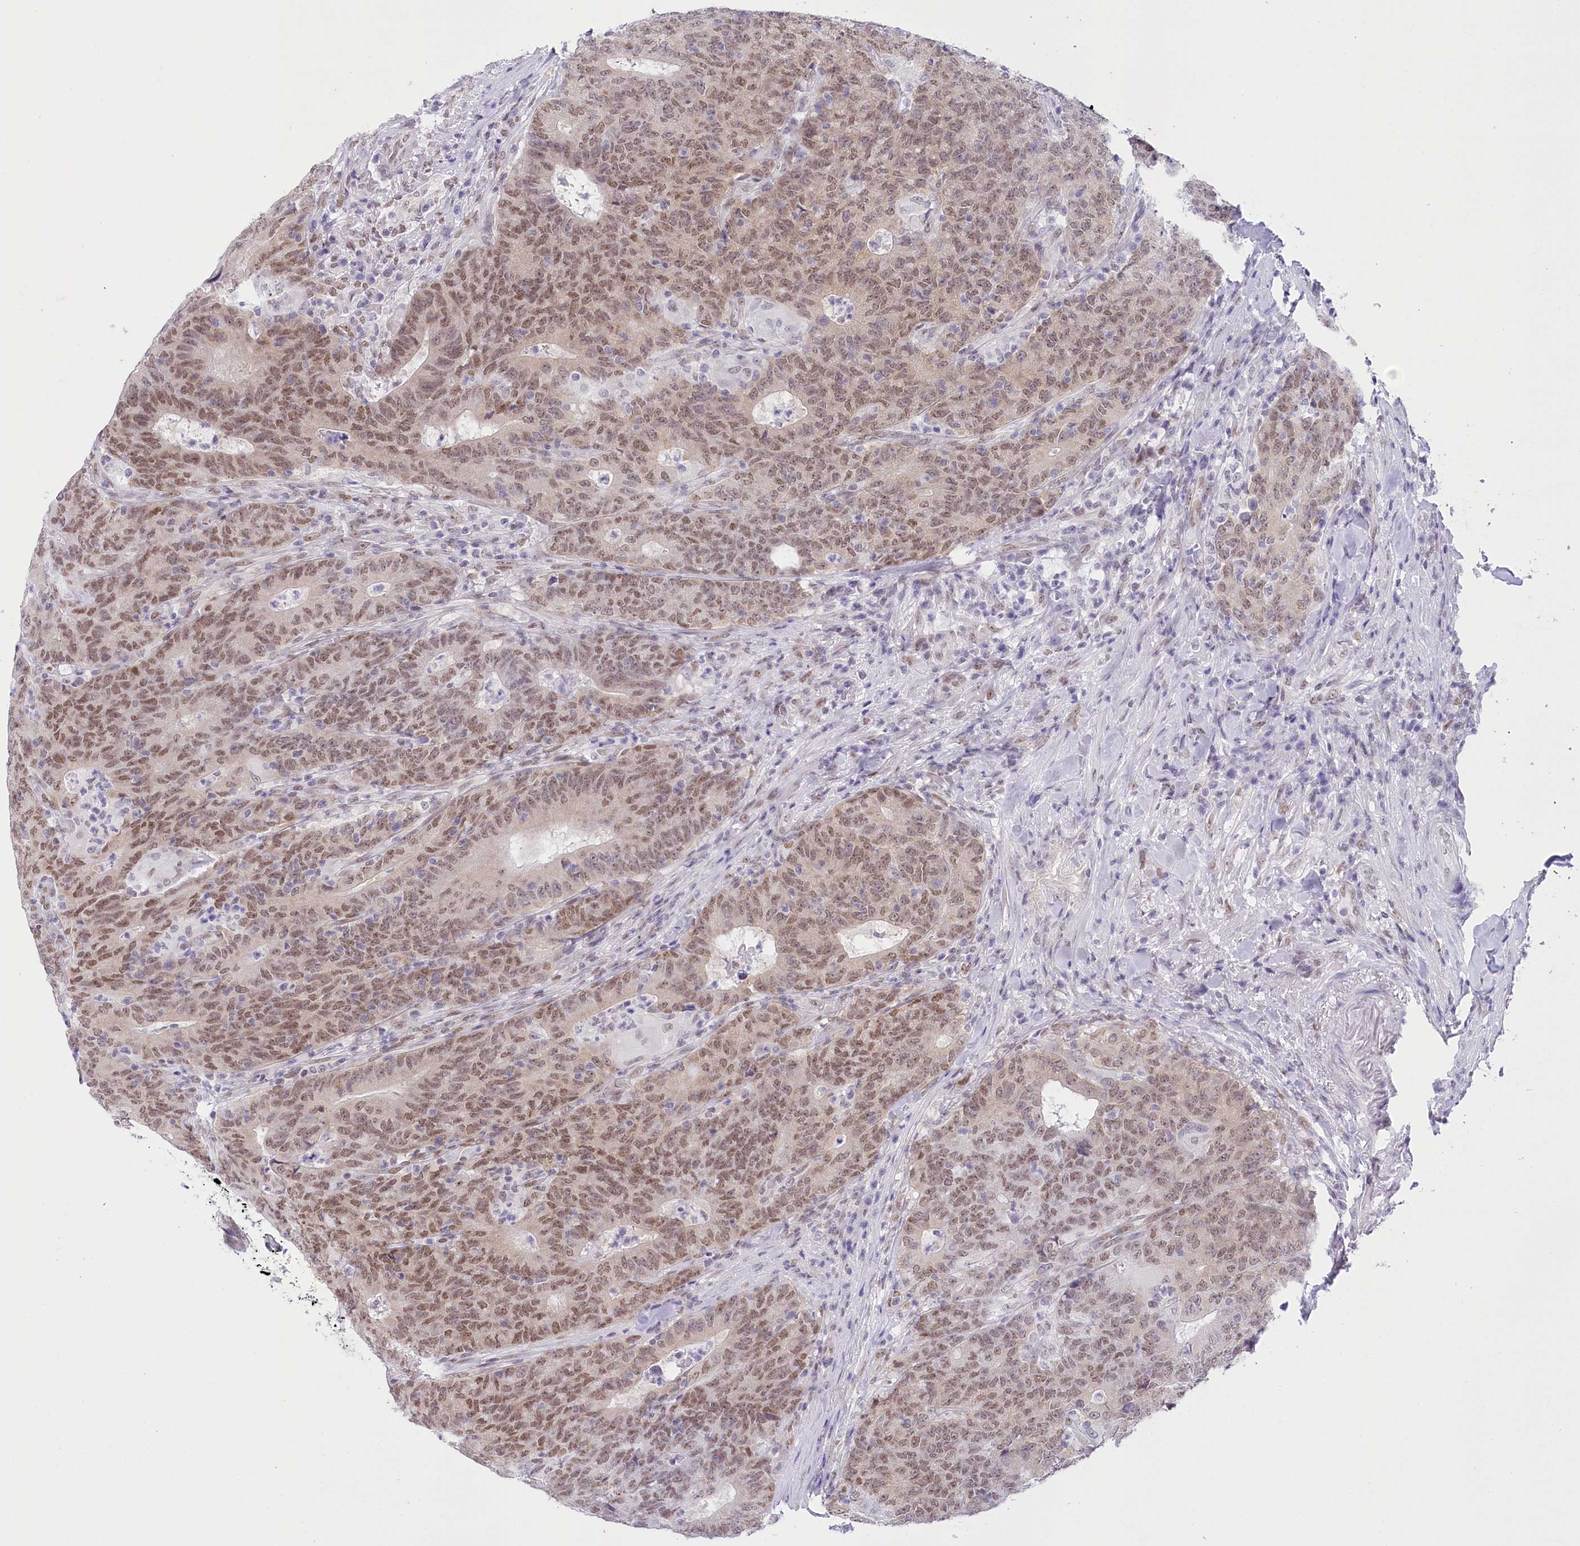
{"staining": {"intensity": "moderate", "quantity": ">75%", "location": "nuclear"}, "tissue": "colorectal cancer", "cell_type": "Tumor cells", "image_type": "cancer", "snomed": [{"axis": "morphology", "description": "Normal tissue, NOS"}, {"axis": "morphology", "description": "Adenocarcinoma, NOS"}, {"axis": "topography", "description": "Colon"}], "caption": "IHC photomicrograph of neoplastic tissue: human colorectal cancer (adenocarcinoma) stained using immunohistochemistry reveals medium levels of moderate protein expression localized specifically in the nuclear of tumor cells, appearing as a nuclear brown color.", "gene": "HNRNPA0", "patient": {"sex": "female", "age": 75}}